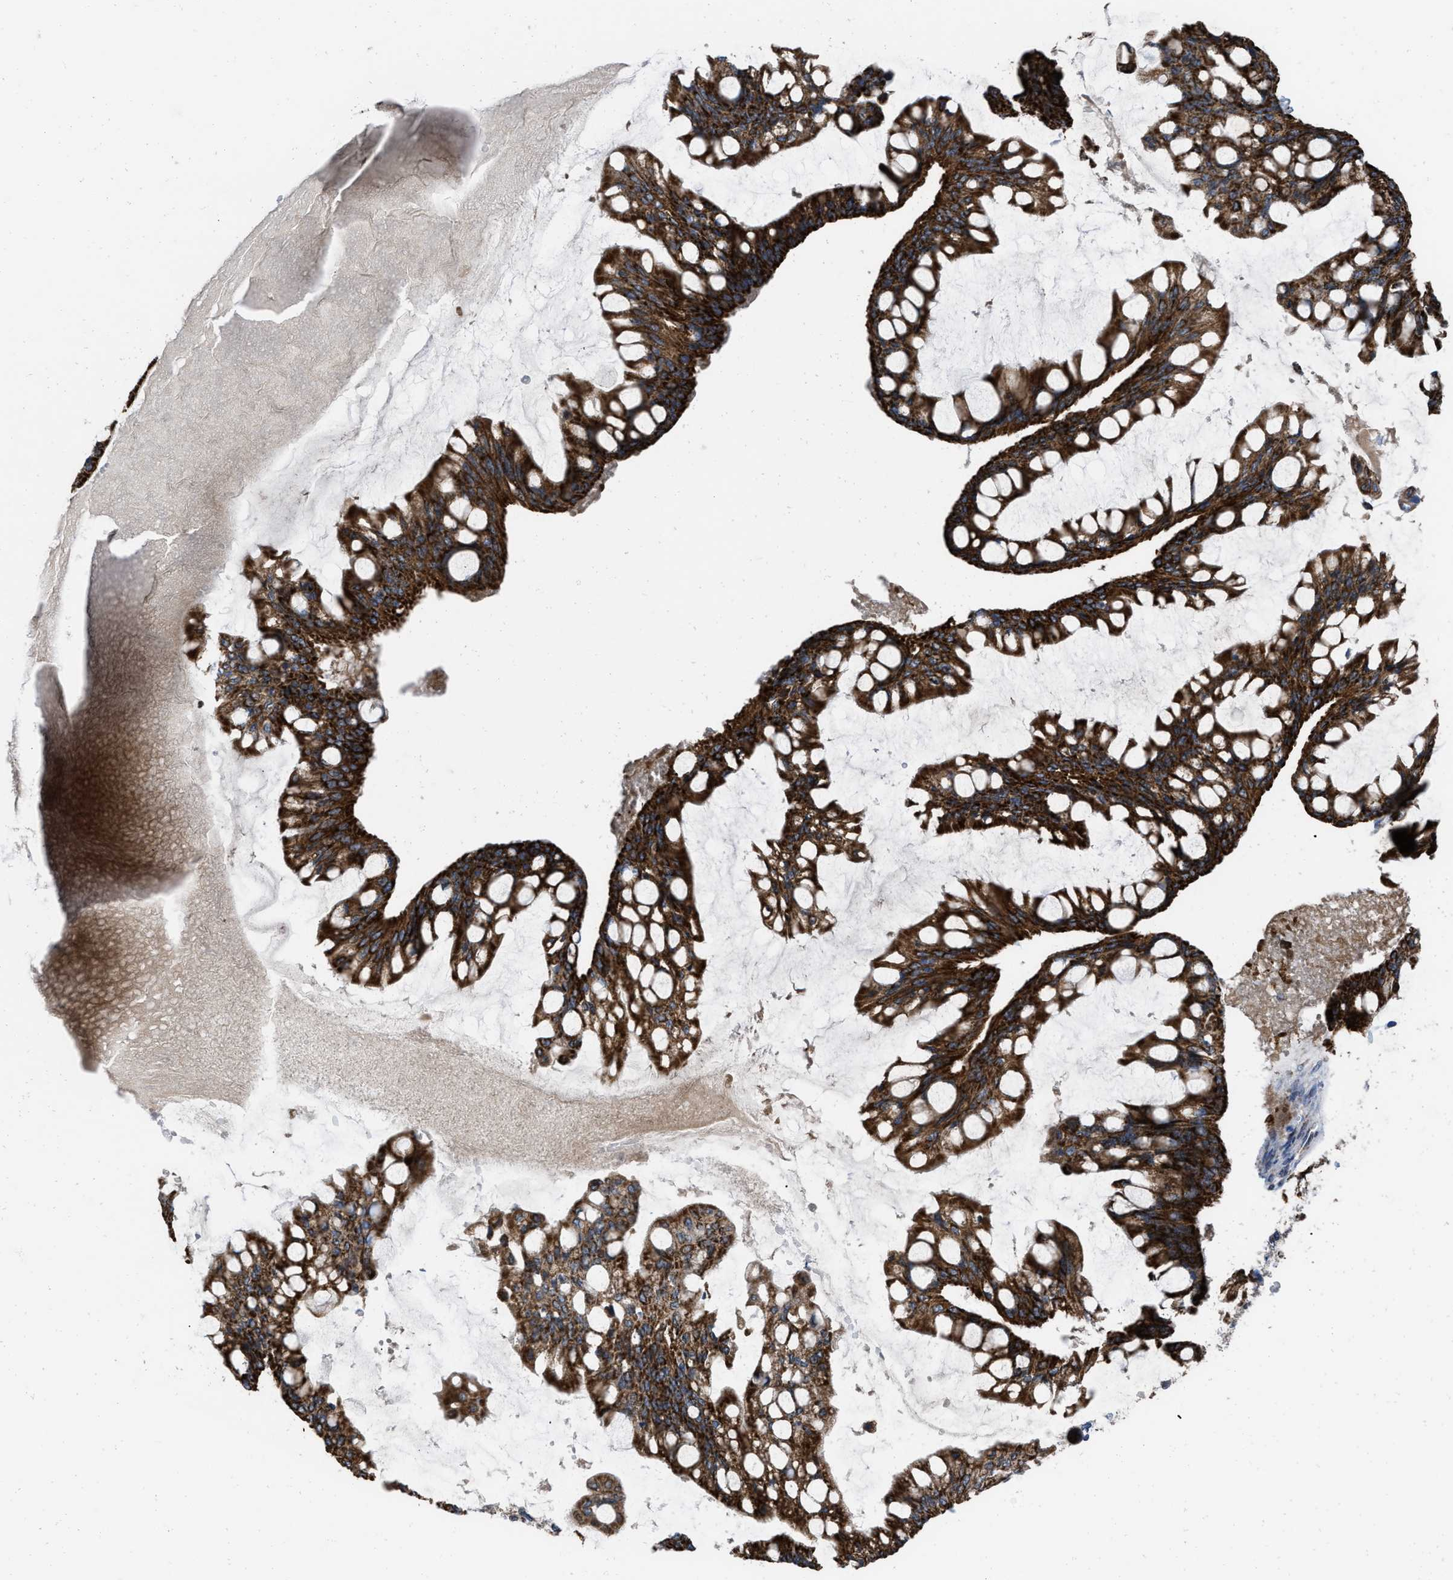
{"staining": {"intensity": "strong", "quantity": ">75%", "location": "cytoplasmic/membranous"}, "tissue": "ovarian cancer", "cell_type": "Tumor cells", "image_type": "cancer", "snomed": [{"axis": "morphology", "description": "Cystadenocarcinoma, mucinous, NOS"}, {"axis": "topography", "description": "Ovary"}], "caption": "Ovarian cancer (mucinous cystadenocarcinoma) stained with a protein marker demonstrates strong staining in tumor cells.", "gene": "AKAP1", "patient": {"sex": "female", "age": 73}}